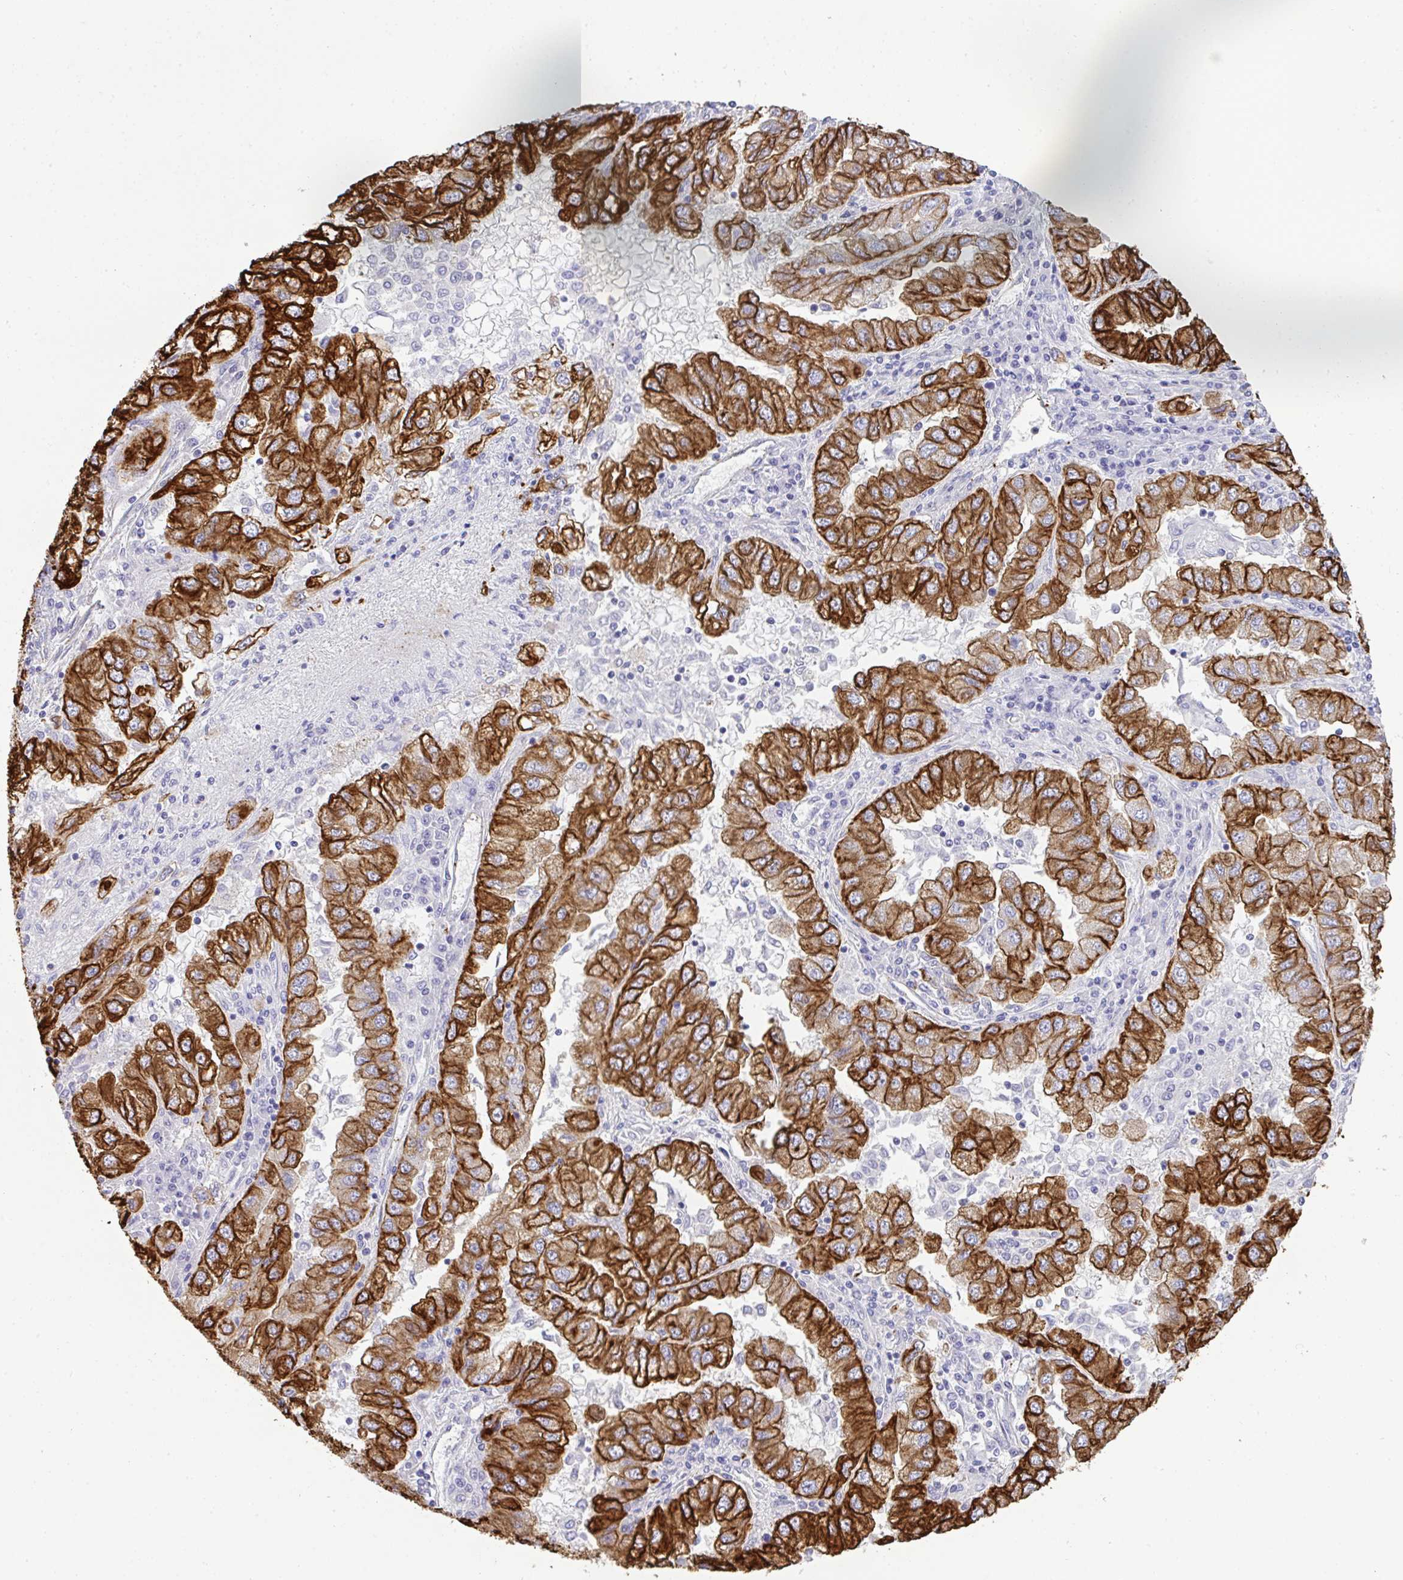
{"staining": {"intensity": "strong", "quantity": ">75%", "location": "cytoplasmic/membranous"}, "tissue": "lung cancer", "cell_type": "Tumor cells", "image_type": "cancer", "snomed": [{"axis": "morphology", "description": "Adenocarcinoma, NOS"}, {"axis": "morphology", "description": "Adenocarcinoma primary or metastatic"}, {"axis": "topography", "description": "Lung"}], "caption": "Strong cytoplasmic/membranous expression is present in approximately >75% of tumor cells in lung cancer. (DAB (3,3'-diaminobenzidine) = brown stain, brightfield microscopy at high magnification).", "gene": "TNFAIP8", "patient": {"sex": "male", "age": 74}}